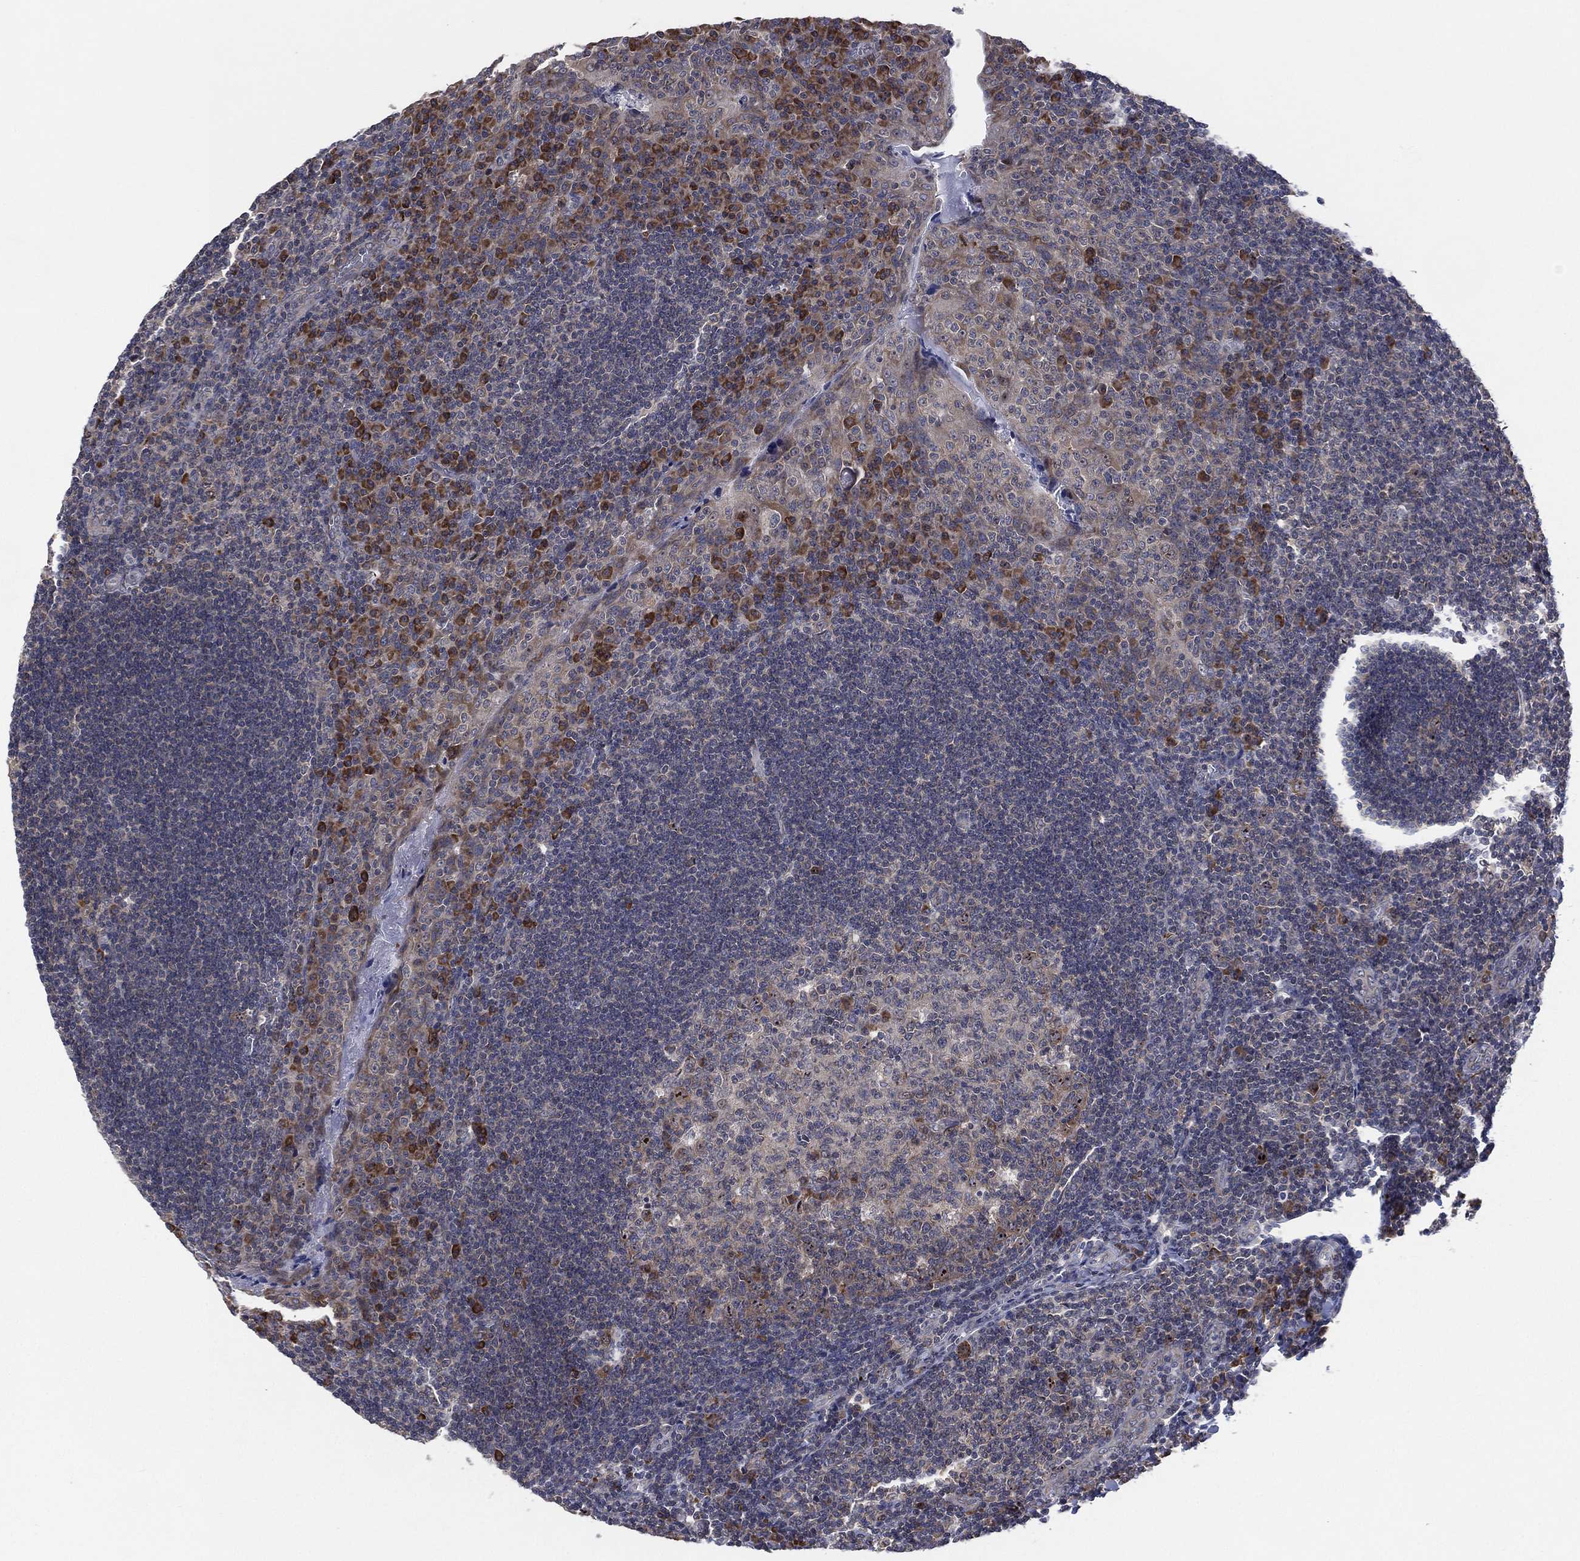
{"staining": {"intensity": "moderate", "quantity": "<25%", "location": "cytoplasmic/membranous"}, "tissue": "tonsil", "cell_type": "Germinal center cells", "image_type": "normal", "snomed": [{"axis": "morphology", "description": "Normal tissue, NOS"}, {"axis": "topography", "description": "Tonsil"}], "caption": "Germinal center cells exhibit low levels of moderate cytoplasmic/membranous expression in approximately <25% of cells in unremarkable human tonsil. The protein of interest is stained brown, and the nuclei are stained in blue (DAB (3,3'-diaminobenzidine) IHC with brightfield microscopy, high magnification).", "gene": "FAM104A", "patient": {"sex": "male", "age": 17}}